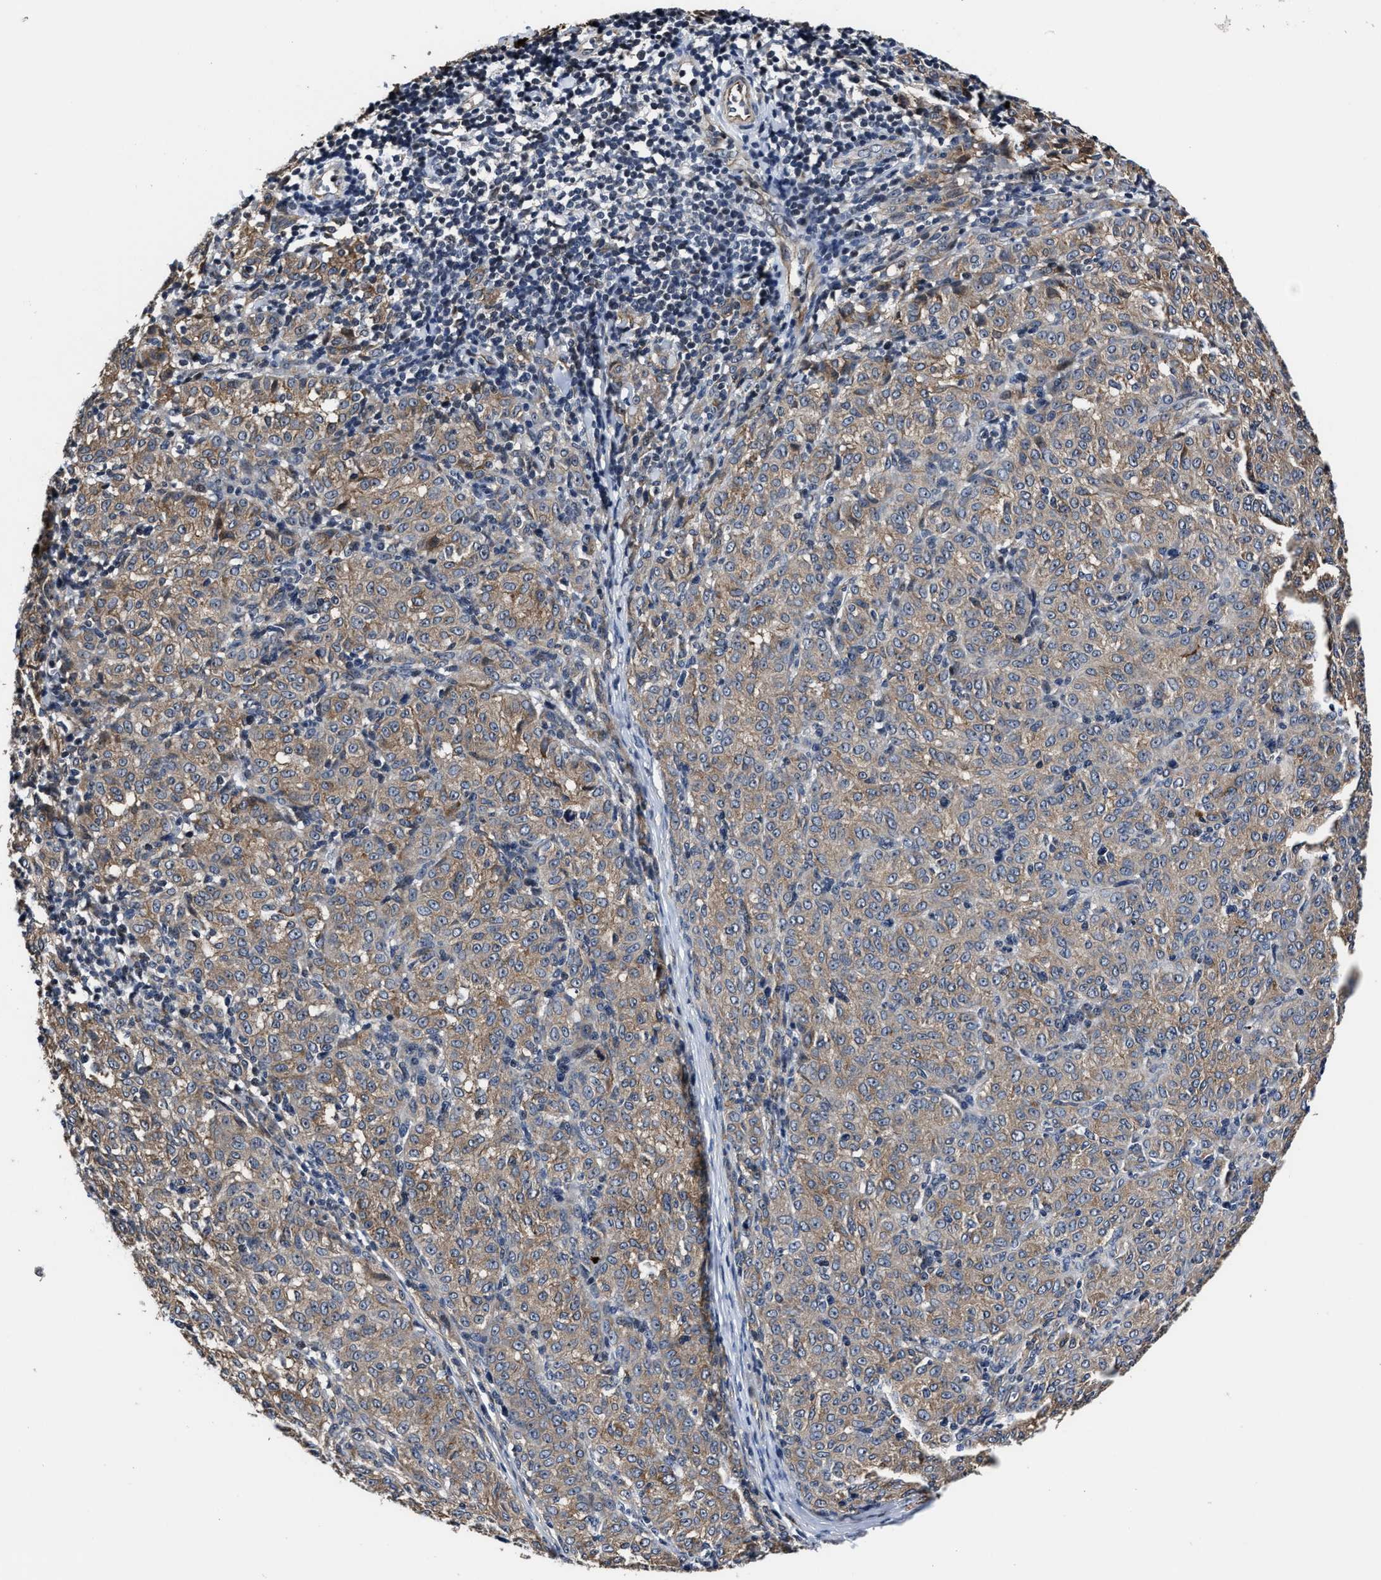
{"staining": {"intensity": "moderate", "quantity": ">75%", "location": "cytoplasmic/membranous"}, "tissue": "melanoma", "cell_type": "Tumor cells", "image_type": "cancer", "snomed": [{"axis": "morphology", "description": "Malignant melanoma, NOS"}, {"axis": "topography", "description": "Skin"}], "caption": "Immunohistochemical staining of melanoma displays medium levels of moderate cytoplasmic/membranous protein expression in about >75% of tumor cells. (Brightfield microscopy of DAB IHC at high magnification).", "gene": "RSBN1L", "patient": {"sex": "female", "age": 72}}